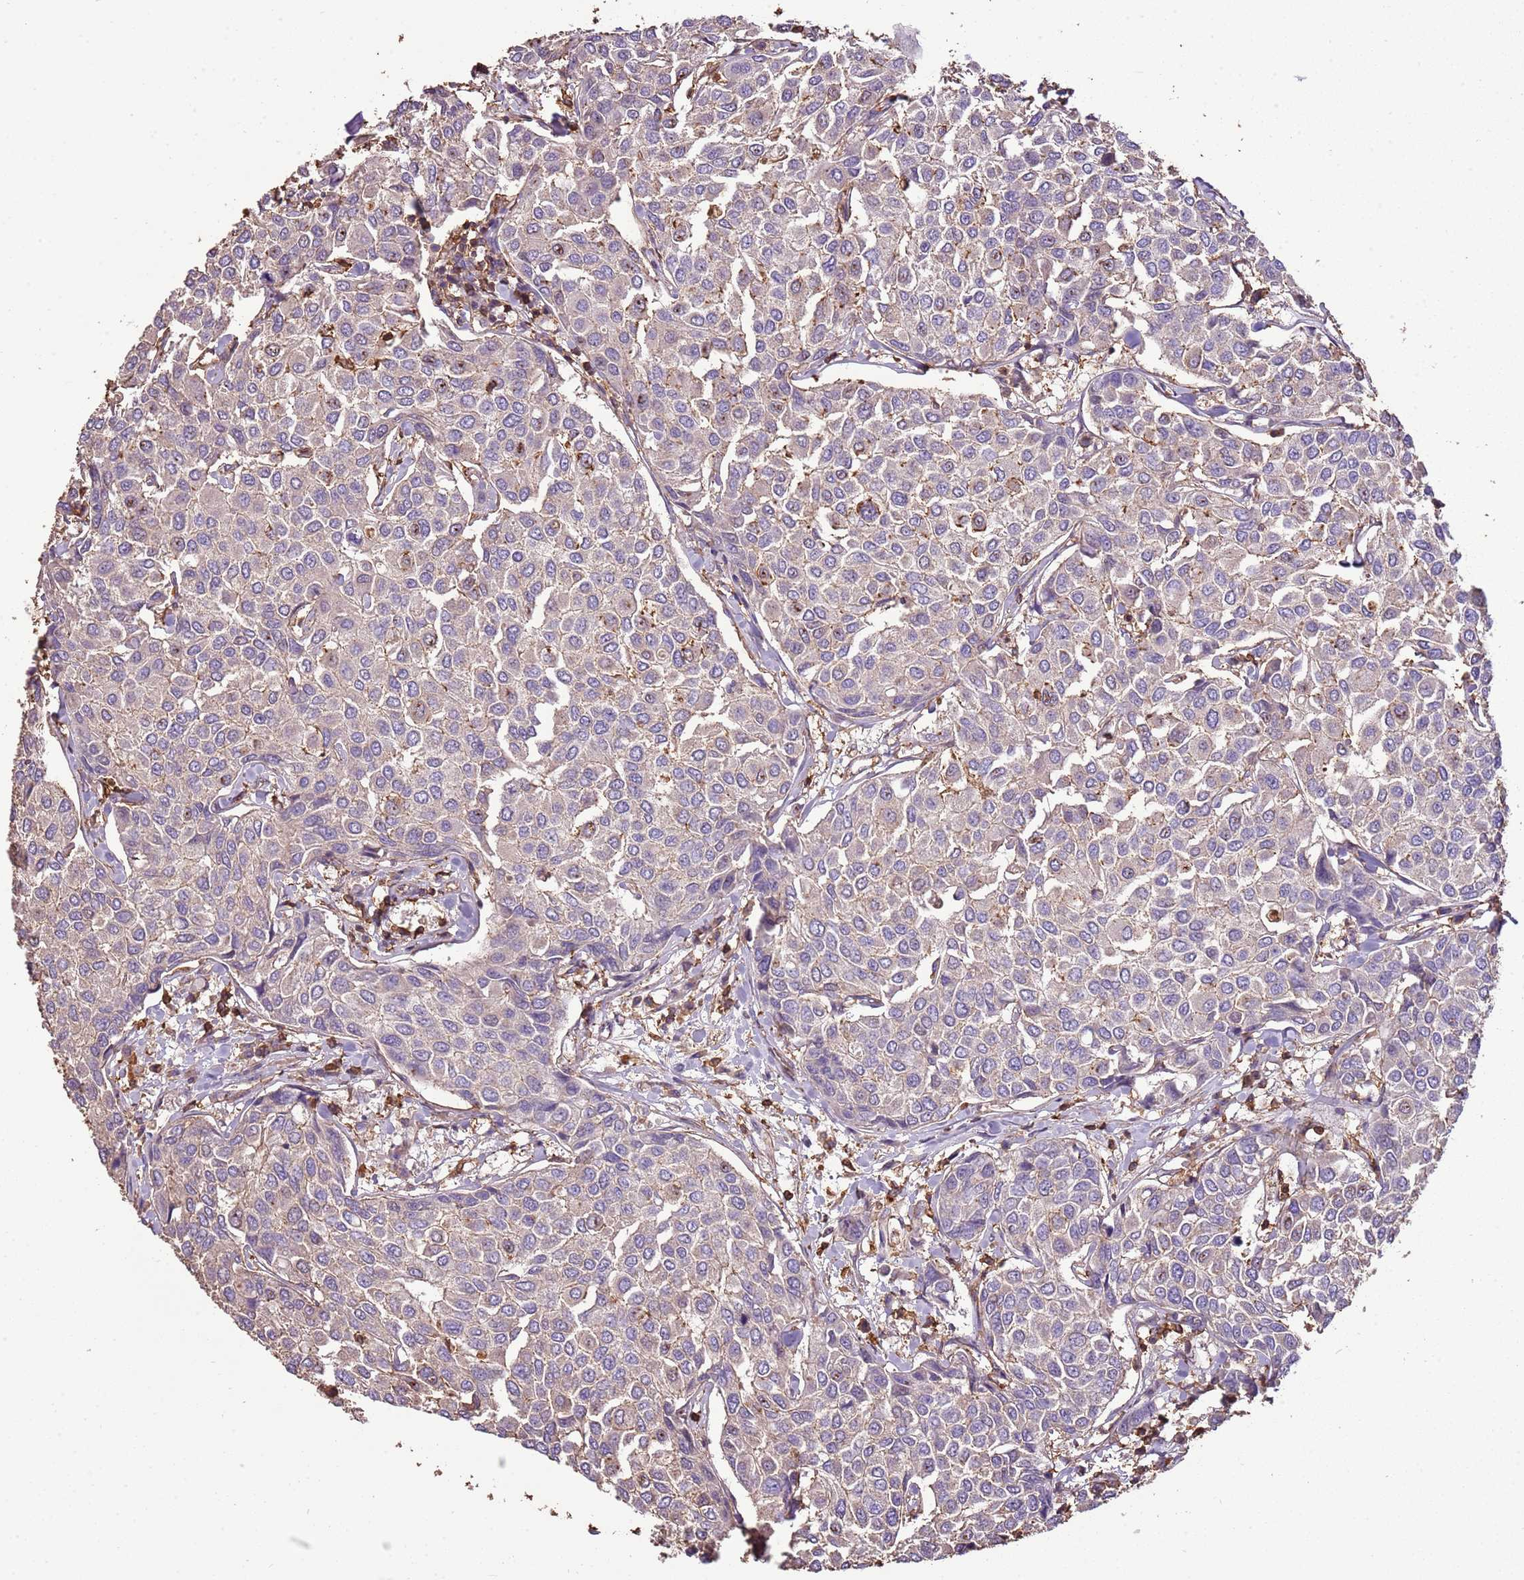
{"staining": {"intensity": "negative", "quantity": "none", "location": "none"}, "tissue": "breast cancer", "cell_type": "Tumor cells", "image_type": "cancer", "snomed": [{"axis": "morphology", "description": "Duct carcinoma"}, {"axis": "topography", "description": "Breast"}], "caption": "This is an IHC image of human breast cancer. There is no staining in tumor cells.", "gene": "ARL10", "patient": {"sex": "female", "age": 55}}